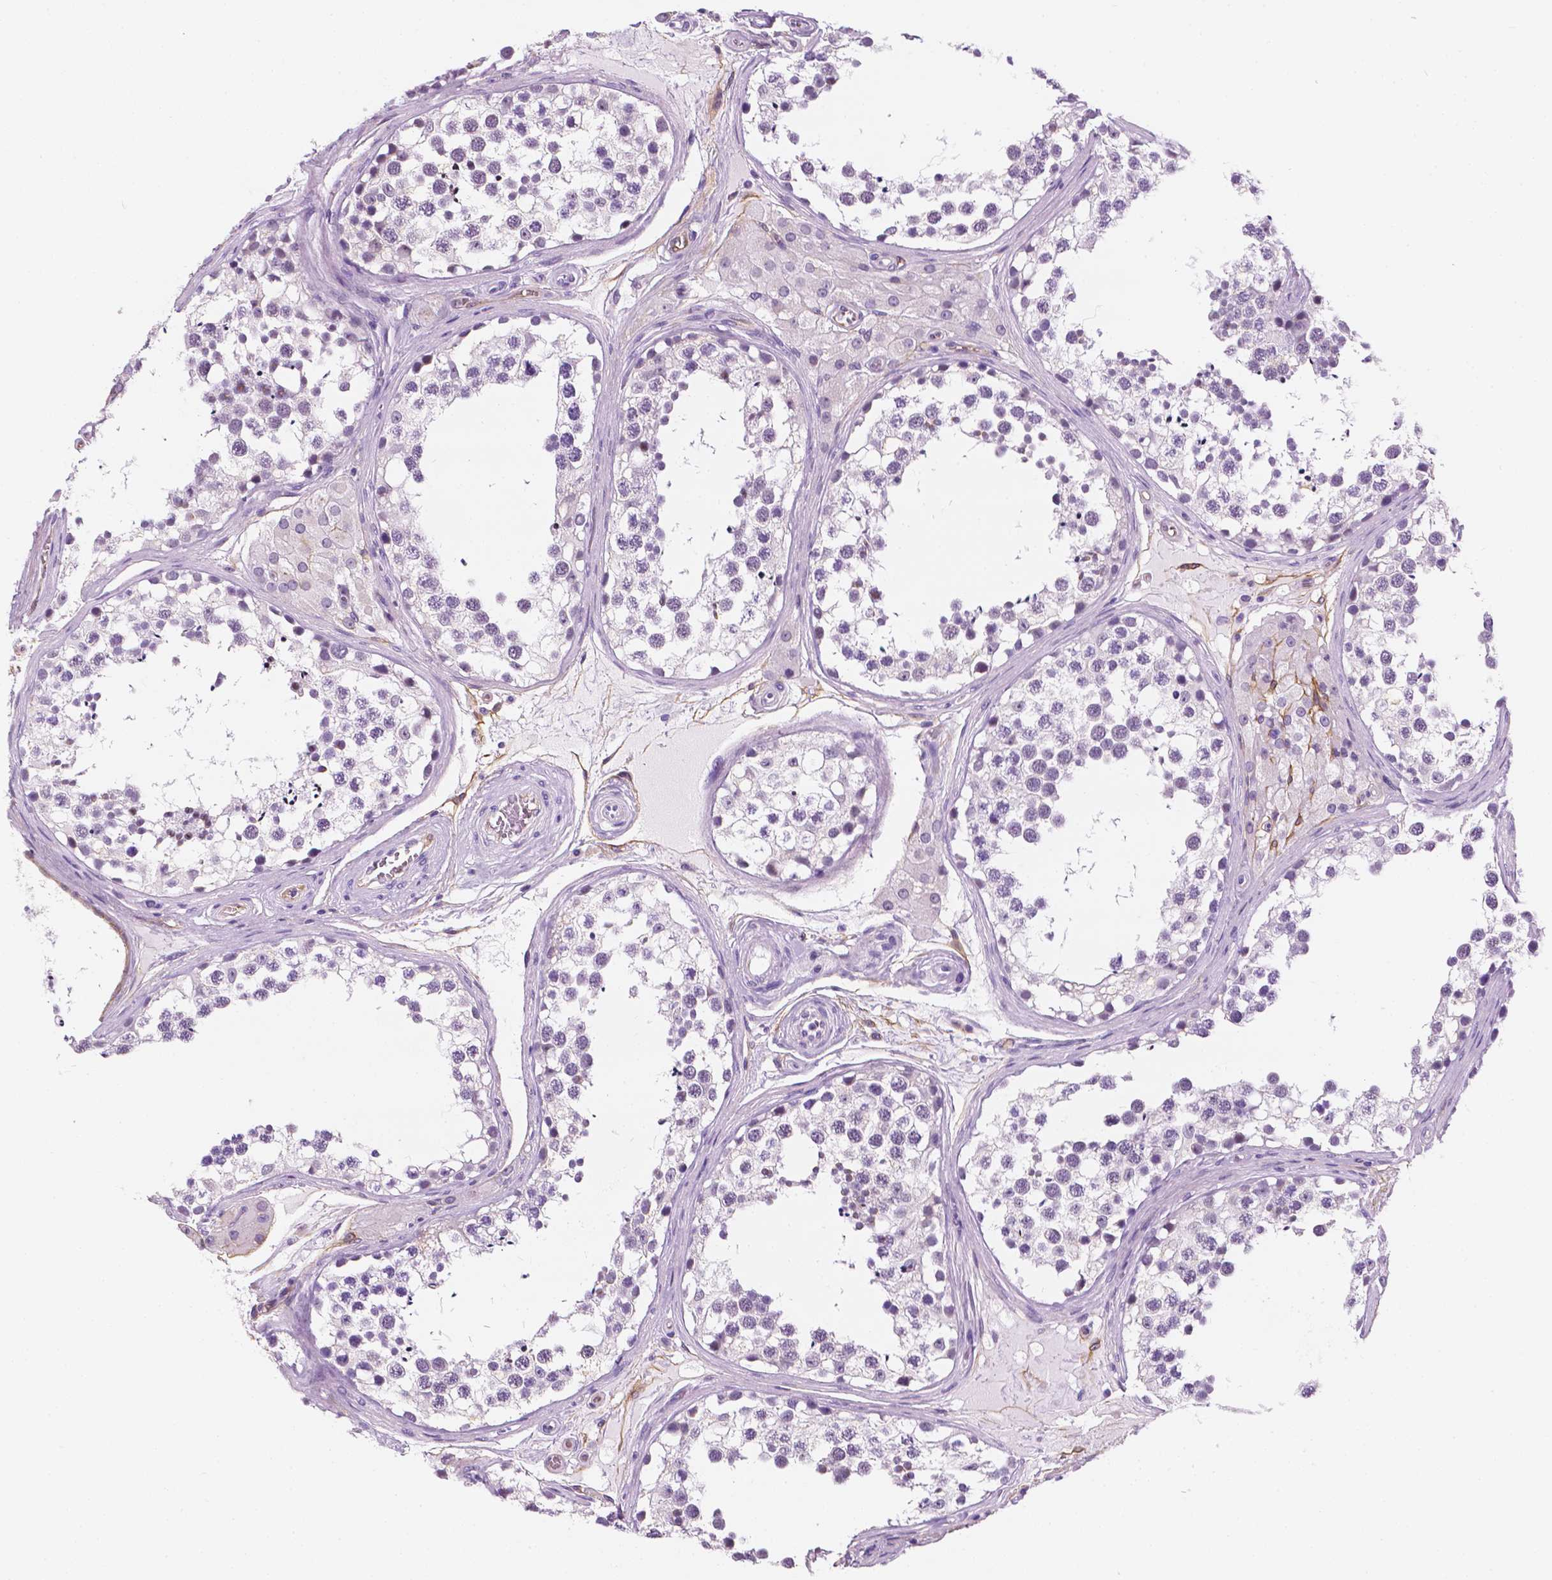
{"staining": {"intensity": "negative", "quantity": "none", "location": "none"}, "tissue": "testis", "cell_type": "Cells in seminiferous ducts", "image_type": "normal", "snomed": [{"axis": "morphology", "description": "Normal tissue, NOS"}, {"axis": "morphology", "description": "Seminoma, NOS"}, {"axis": "topography", "description": "Testis"}], "caption": "Cells in seminiferous ducts show no significant positivity in unremarkable testis. The staining is performed using DAB (3,3'-diaminobenzidine) brown chromogen with nuclei counter-stained in using hematoxylin.", "gene": "PPL", "patient": {"sex": "male", "age": 65}}